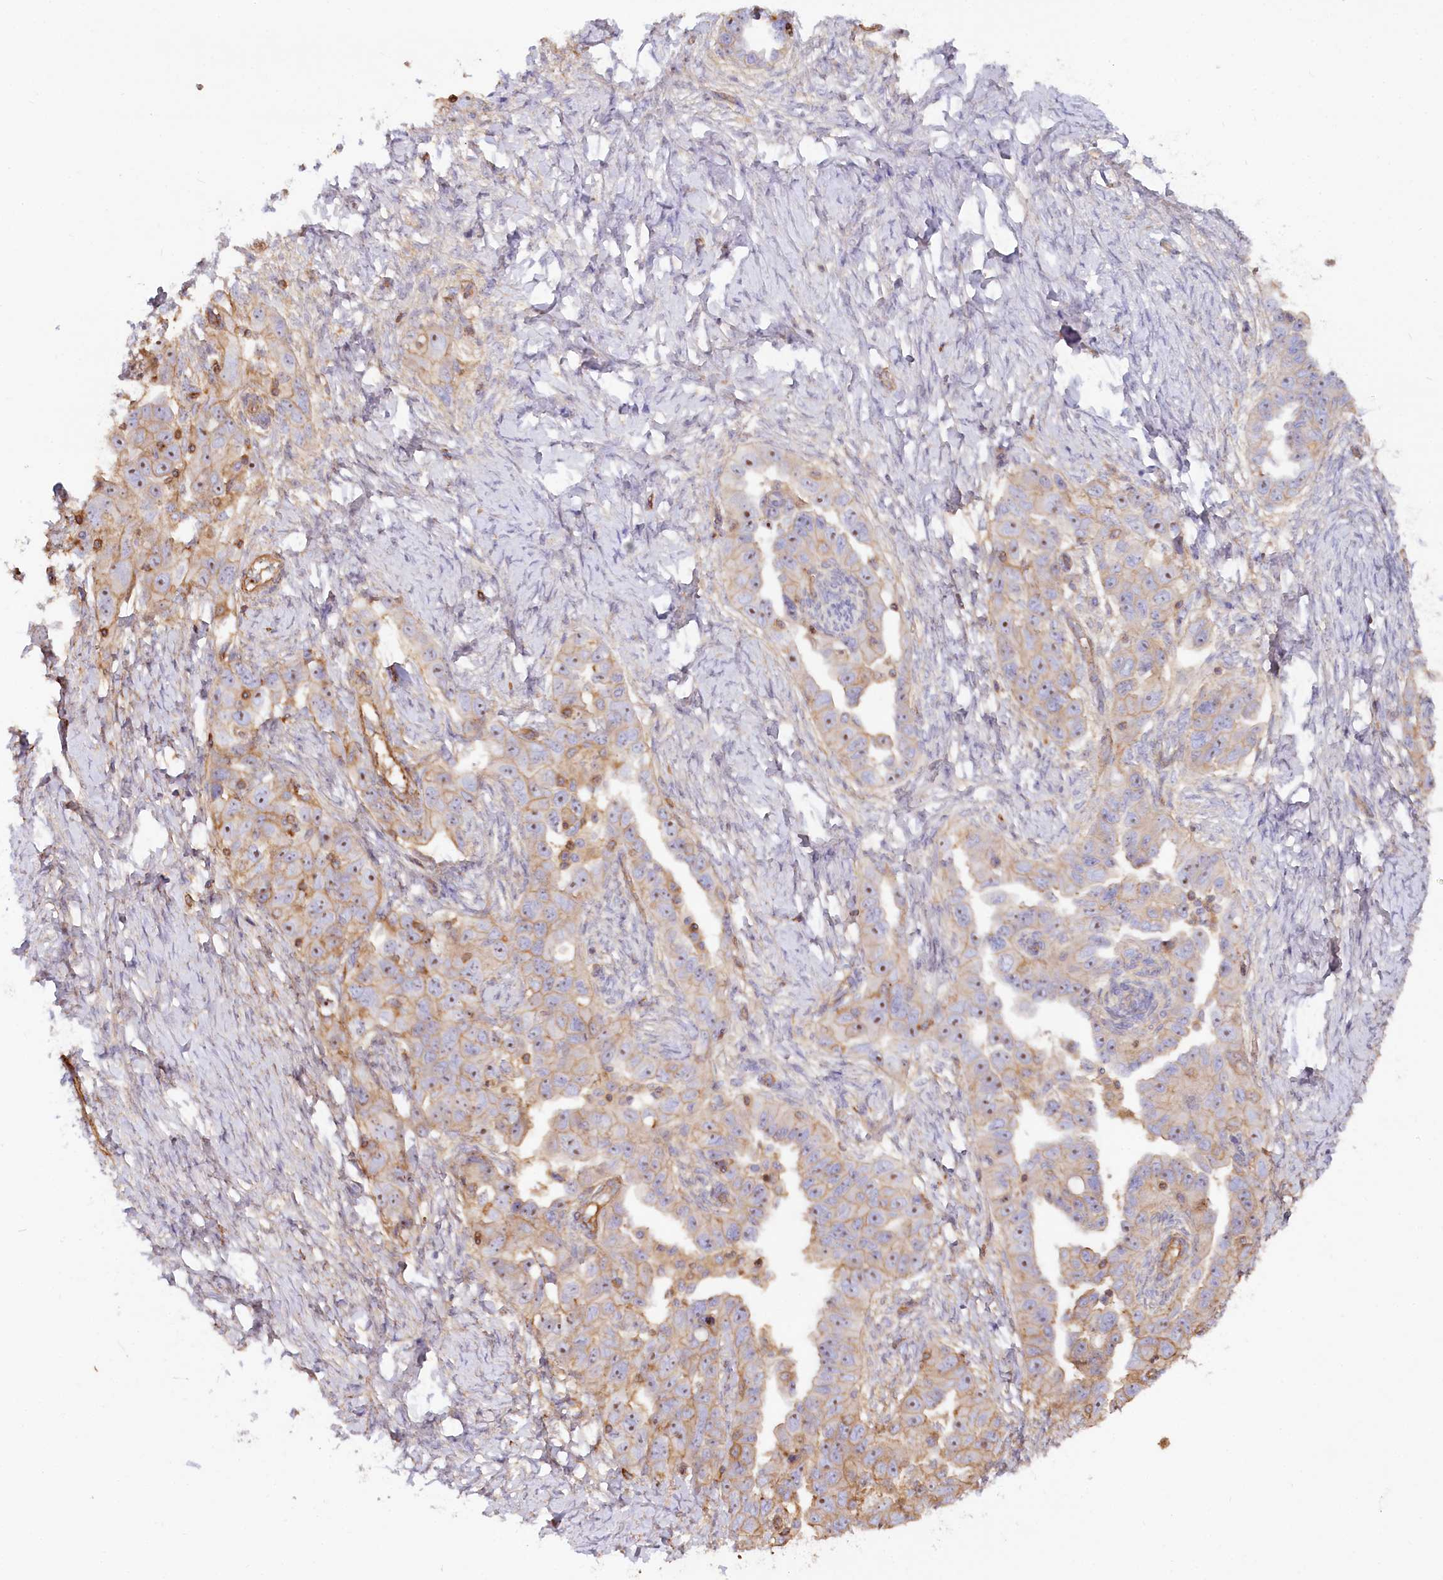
{"staining": {"intensity": "moderate", "quantity": "25%-75%", "location": "cytoplasmic/membranous,nuclear"}, "tissue": "ovarian cancer", "cell_type": "Tumor cells", "image_type": "cancer", "snomed": [{"axis": "morphology", "description": "Carcinoma, NOS"}, {"axis": "morphology", "description": "Cystadenocarcinoma, serous, NOS"}, {"axis": "topography", "description": "Ovary"}], "caption": "The immunohistochemical stain labels moderate cytoplasmic/membranous and nuclear positivity in tumor cells of ovarian serous cystadenocarcinoma tissue.", "gene": "WDR36", "patient": {"sex": "female", "age": 69}}